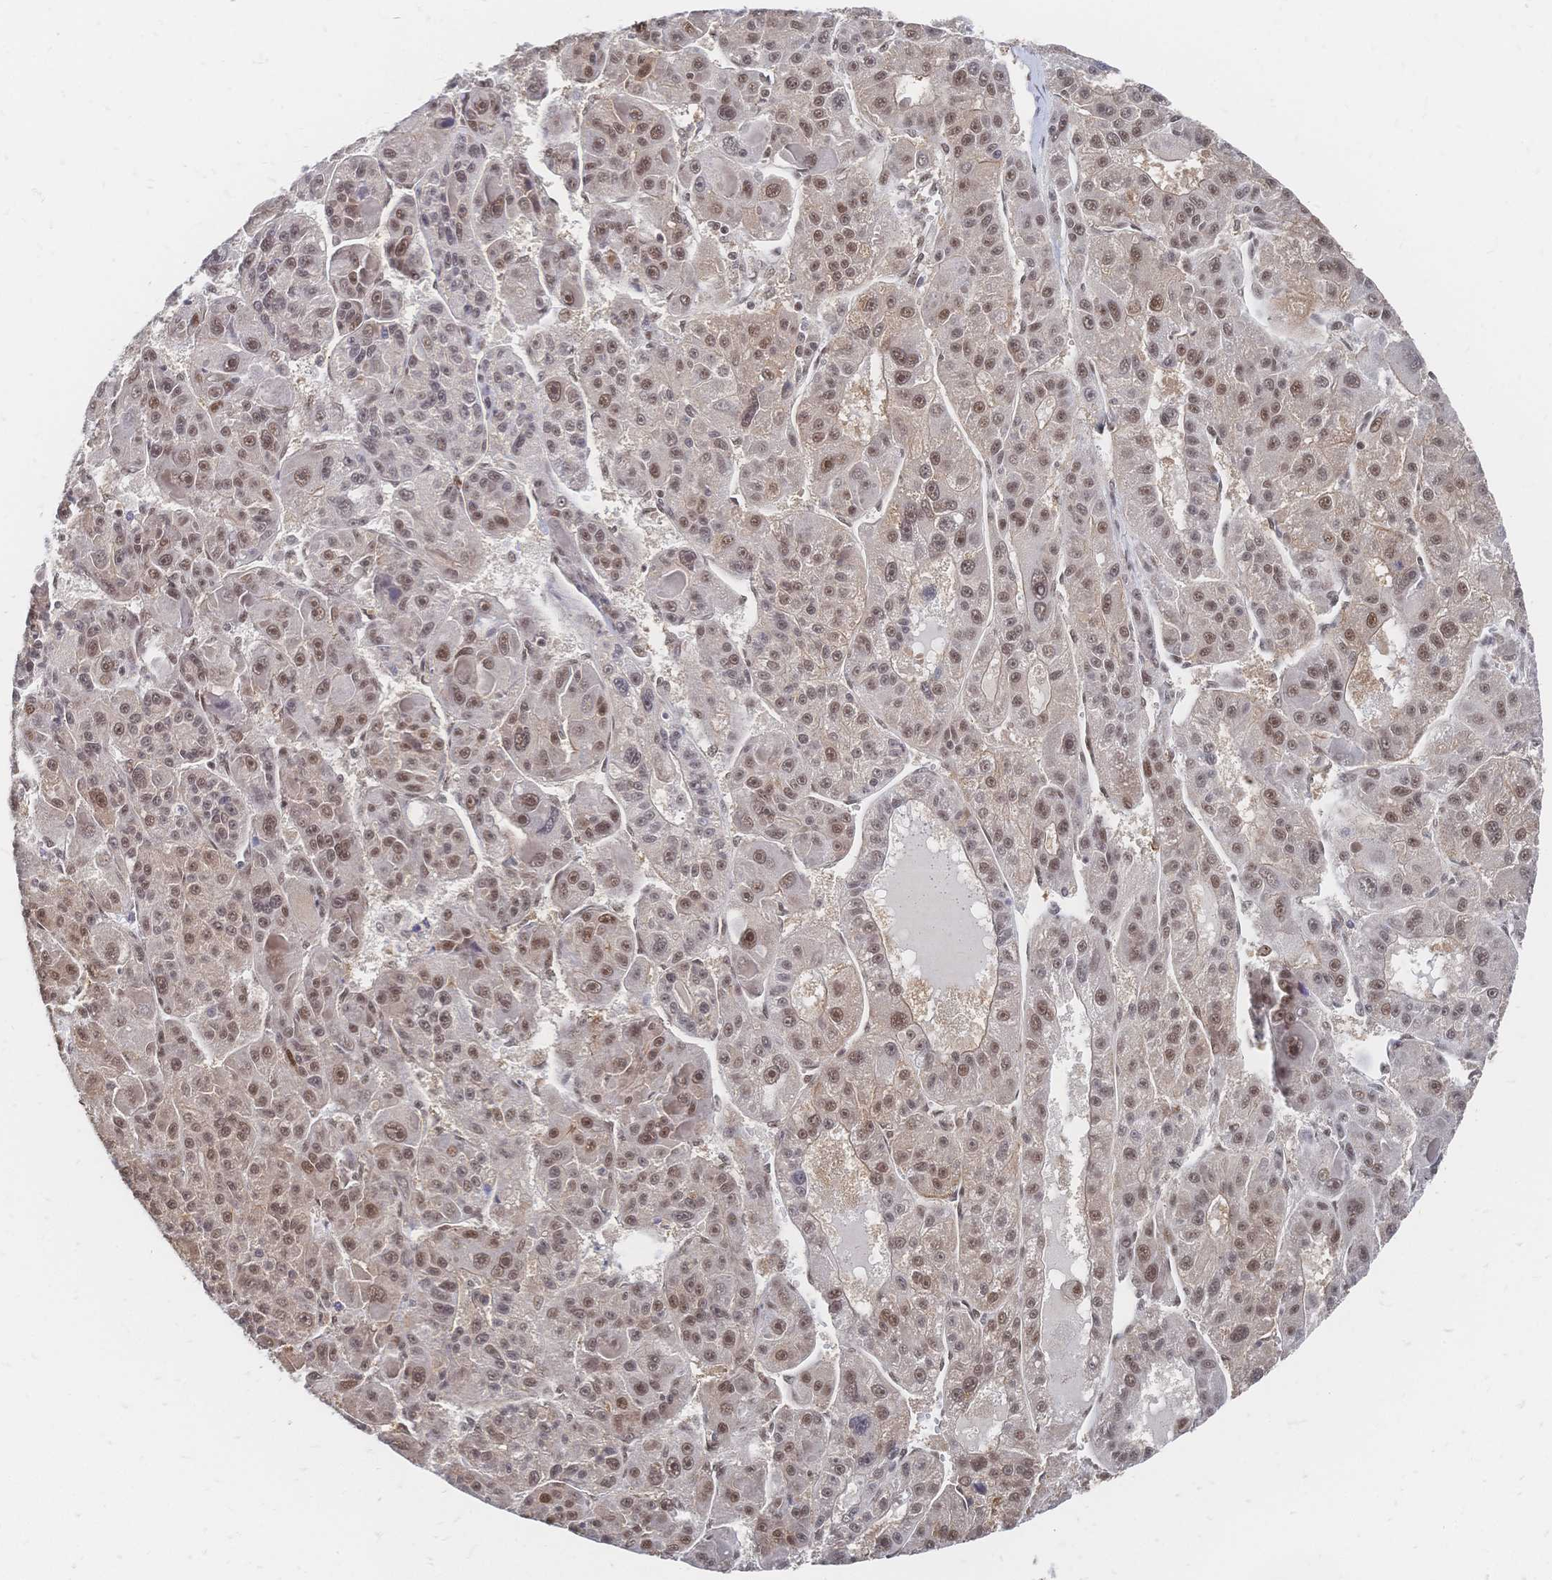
{"staining": {"intensity": "moderate", "quantity": ">75%", "location": "nuclear"}, "tissue": "liver cancer", "cell_type": "Tumor cells", "image_type": "cancer", "snomed": [{"axis": "morphology", "description": "Carcinoma, Hepatocellular, NOS"}, {"axis": "topography", "description": "Liver"}], "caption": "Liver cancer (hepatocellular carcinoma) stained with DAB immunohistochemistry (IHC) exhibits medium levels of moderate nuclear expression in about >75% of tumor cells.", "gene": "NELFA", "patient": {"sex": "male", "age": 76}}